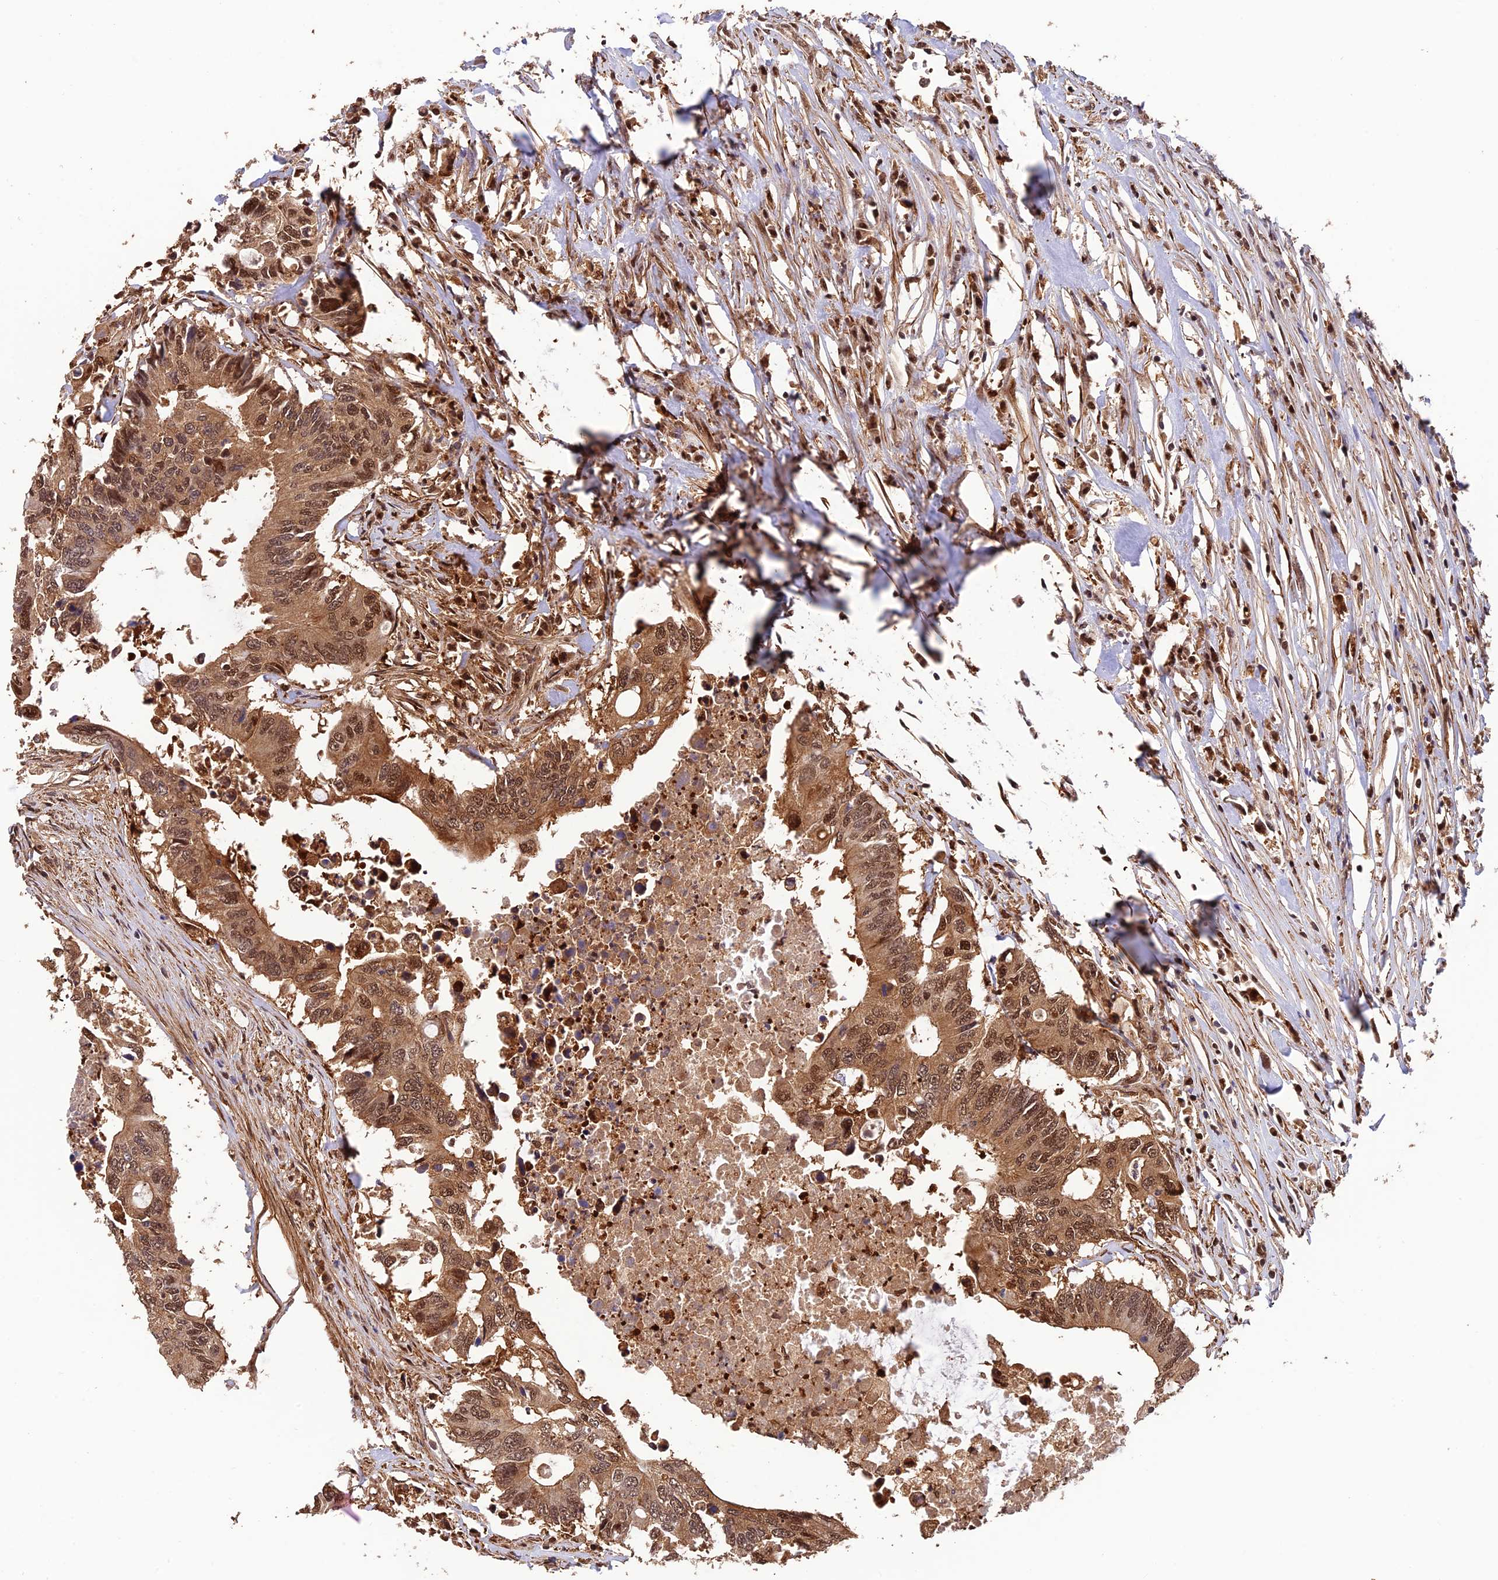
{"staining": {"intensity": "moderate", "quantity": ">75%", "location": "cytoplasmic/membranous,nuclear"}, "tissue": "colorectal cancer", "cell_type": "Tumor cells", "image_type": "cancer", "snomed": [{"axis": "morphology", "description": "Adenocarcinoma, NOS"}, {"axis": "topography", "description": "Colon"}], "caption": "A photomicrograph of human colorectal cancer stained for a protein demonstrates moderate cytoplasmic/membranous and nuclear brown staining in tumor cells.", "gene": "PSMB3", "patient": {"sex": "male", "age": 71}}